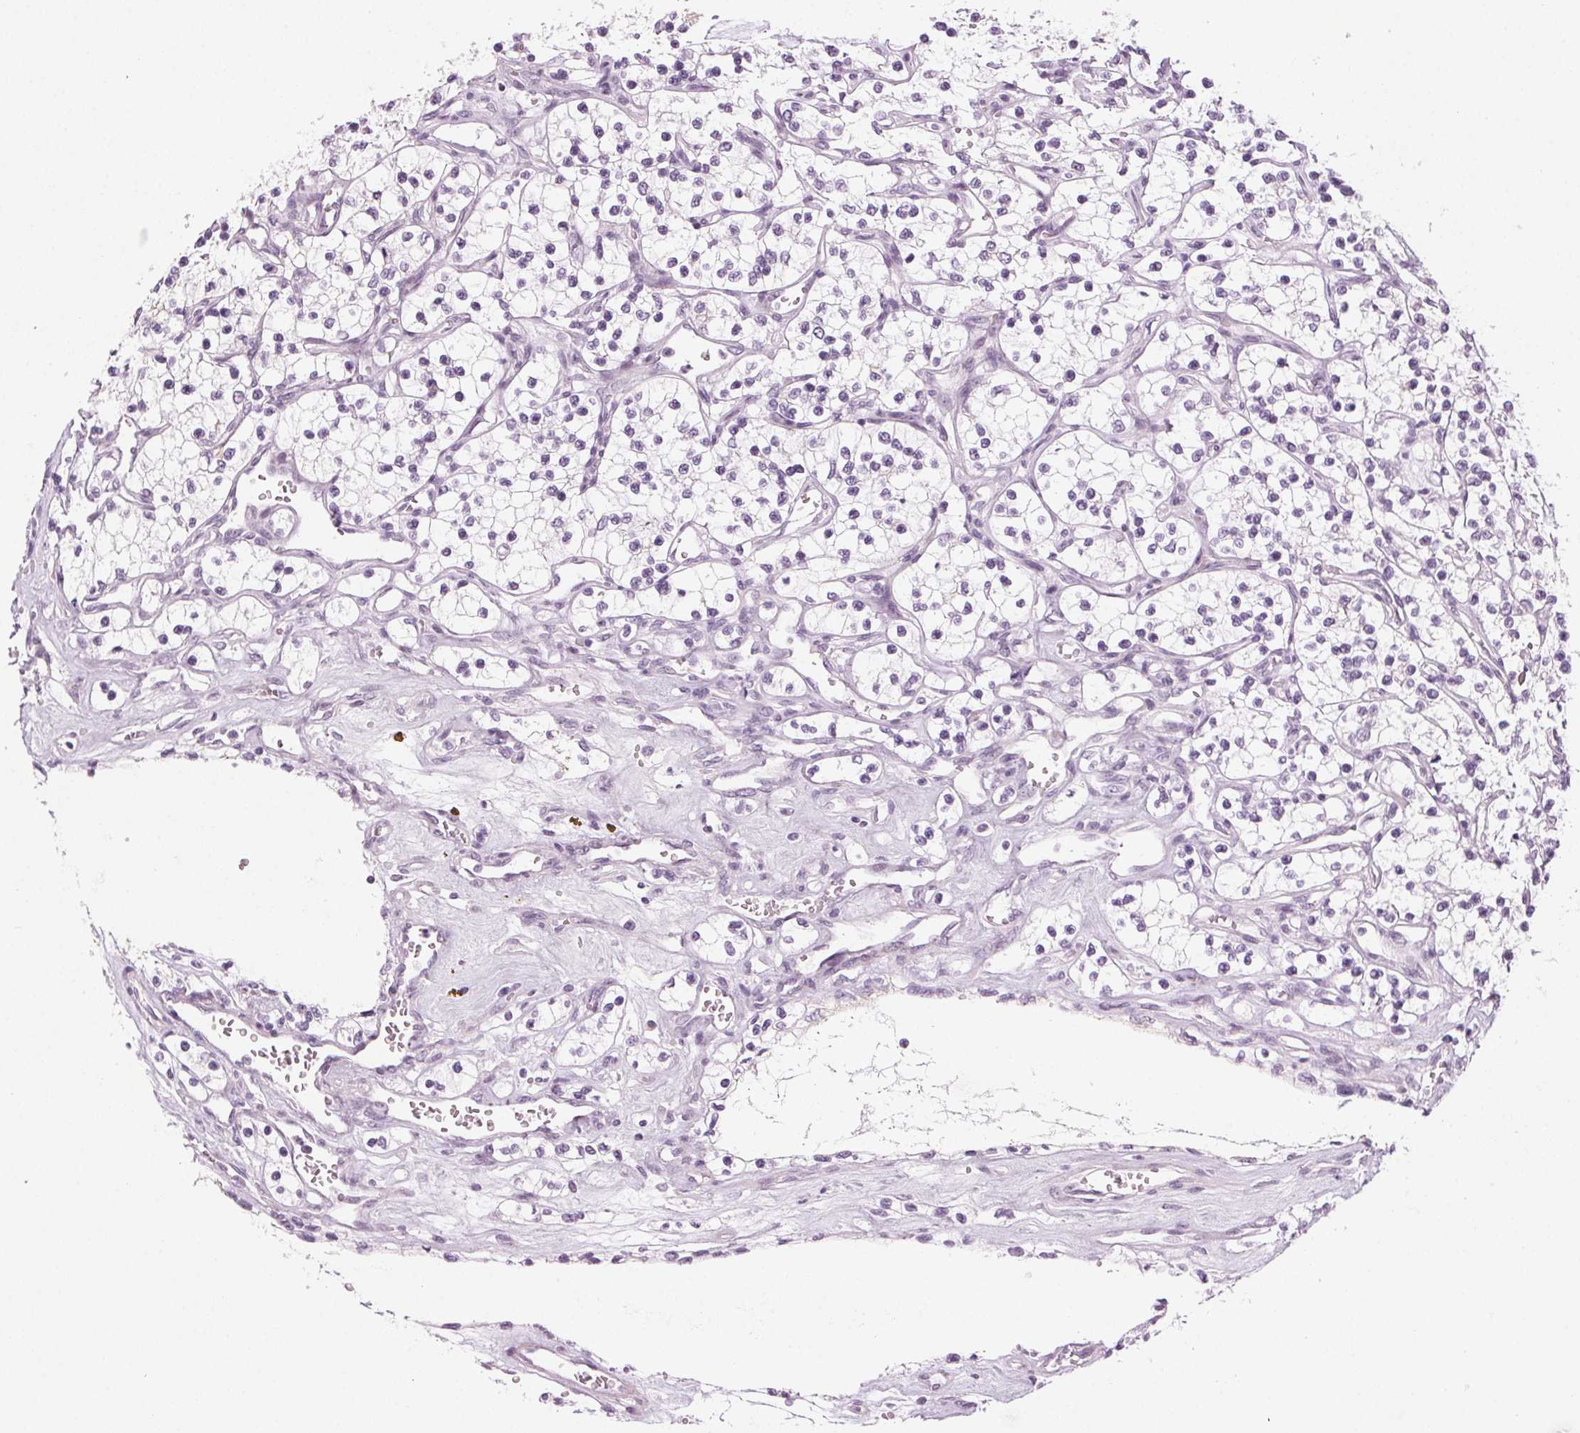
{"staining": {"intensity": "negative", "quantity": "none", "location": "none"}, "tissue": "renal cancer", "cell_type": "Tumor cells", "image_type": "cancer", "snomed": [{"axis": "morphology", "description": "Adenocarcinoma, NOS"}, {"axis": "topography", "description": "Kidney"}], "caption": "IHC histopathology image of neoplastic tissue: human adenocarcinoma (renal) stained with DAB (3,3'-diaminobenzidine) displays no significant protein positivity in tumor cells.", "gene": "AIF1L", "patient": {"sex": "female", "age": 69}}